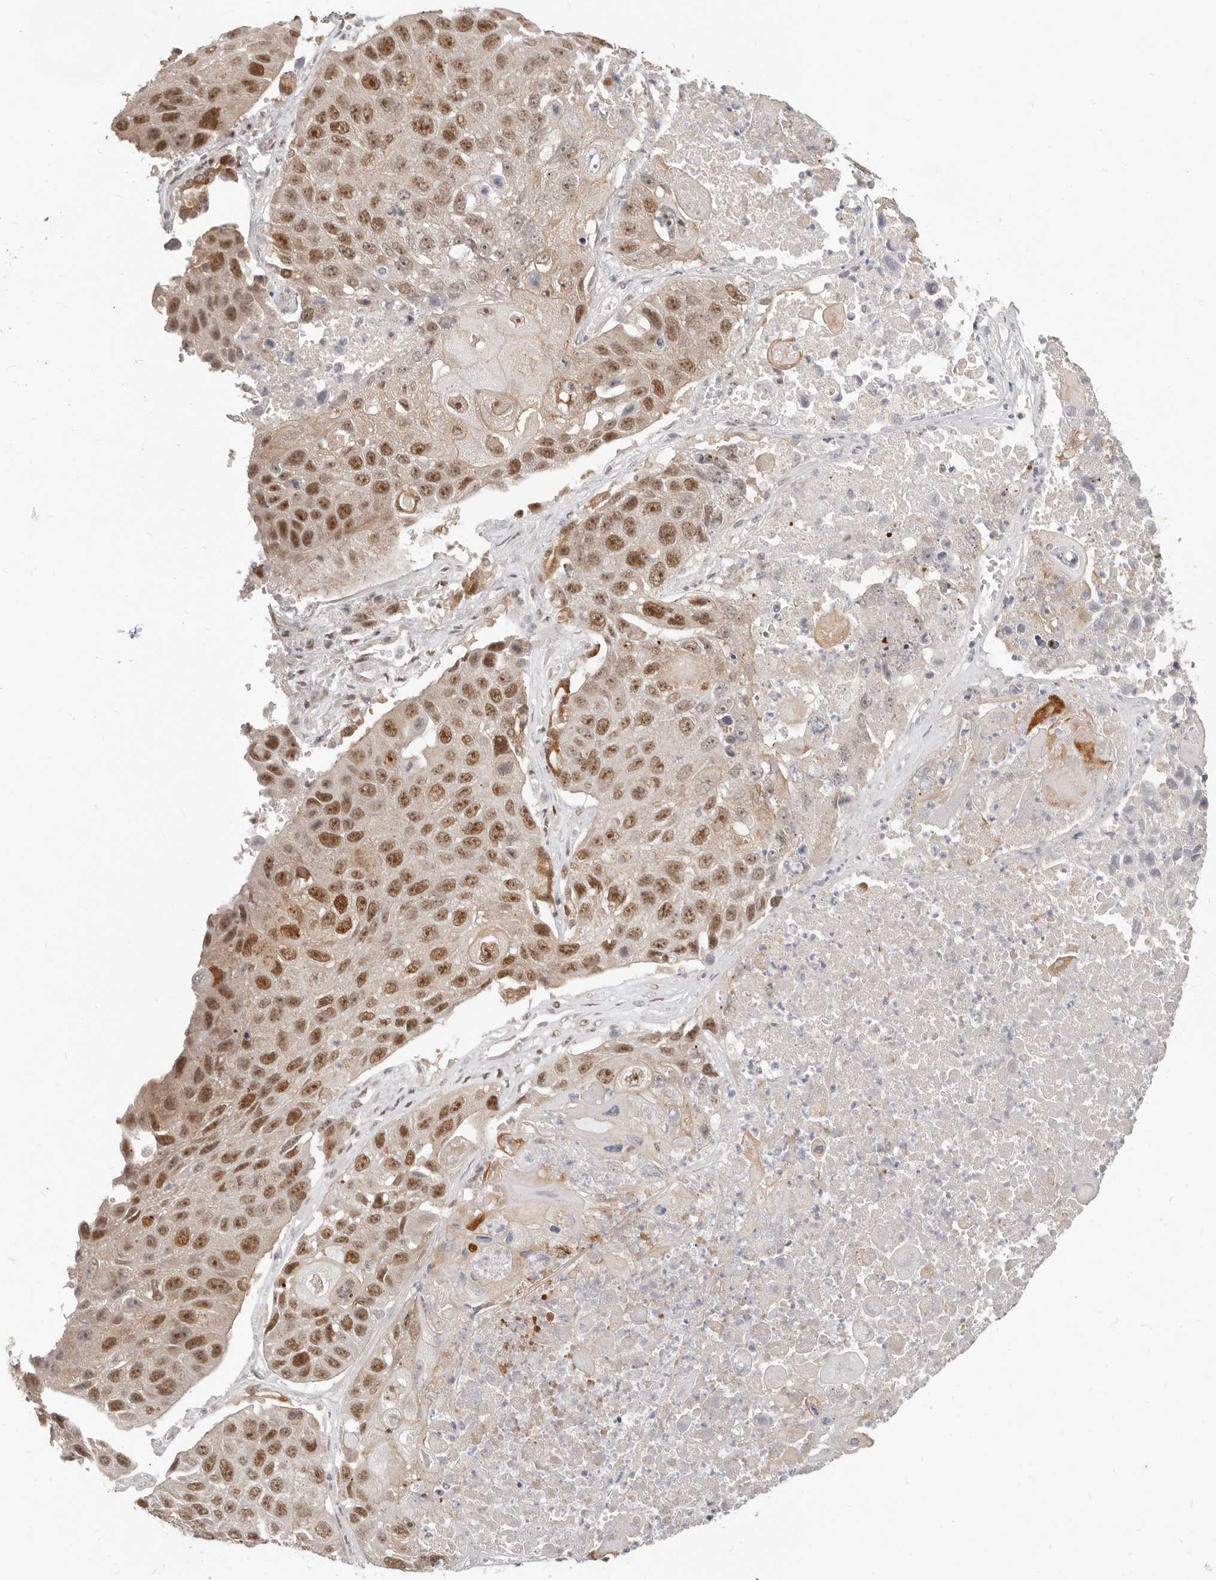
{"staining": {"intensity": "moderate", "quantity": ">75%", "location": "nuclear"}, "tissue": "lung cancer", "cell_type": "Tumor cells", "image_type": "cancer", "snomed": [{"axis": "morphology", "description": "Squamous cell carcinoma, NOS"}, {"axis": "topography", "description": "Lung"}], "caption": "High-power microscopy captured an IHC photomicrograph of lung squamous cell carcinoma, revealing moderate nuclear expression in about >75% of tumor cells.", "gene": "RFC2", "patient": {"sex": "male", "age": 61}}